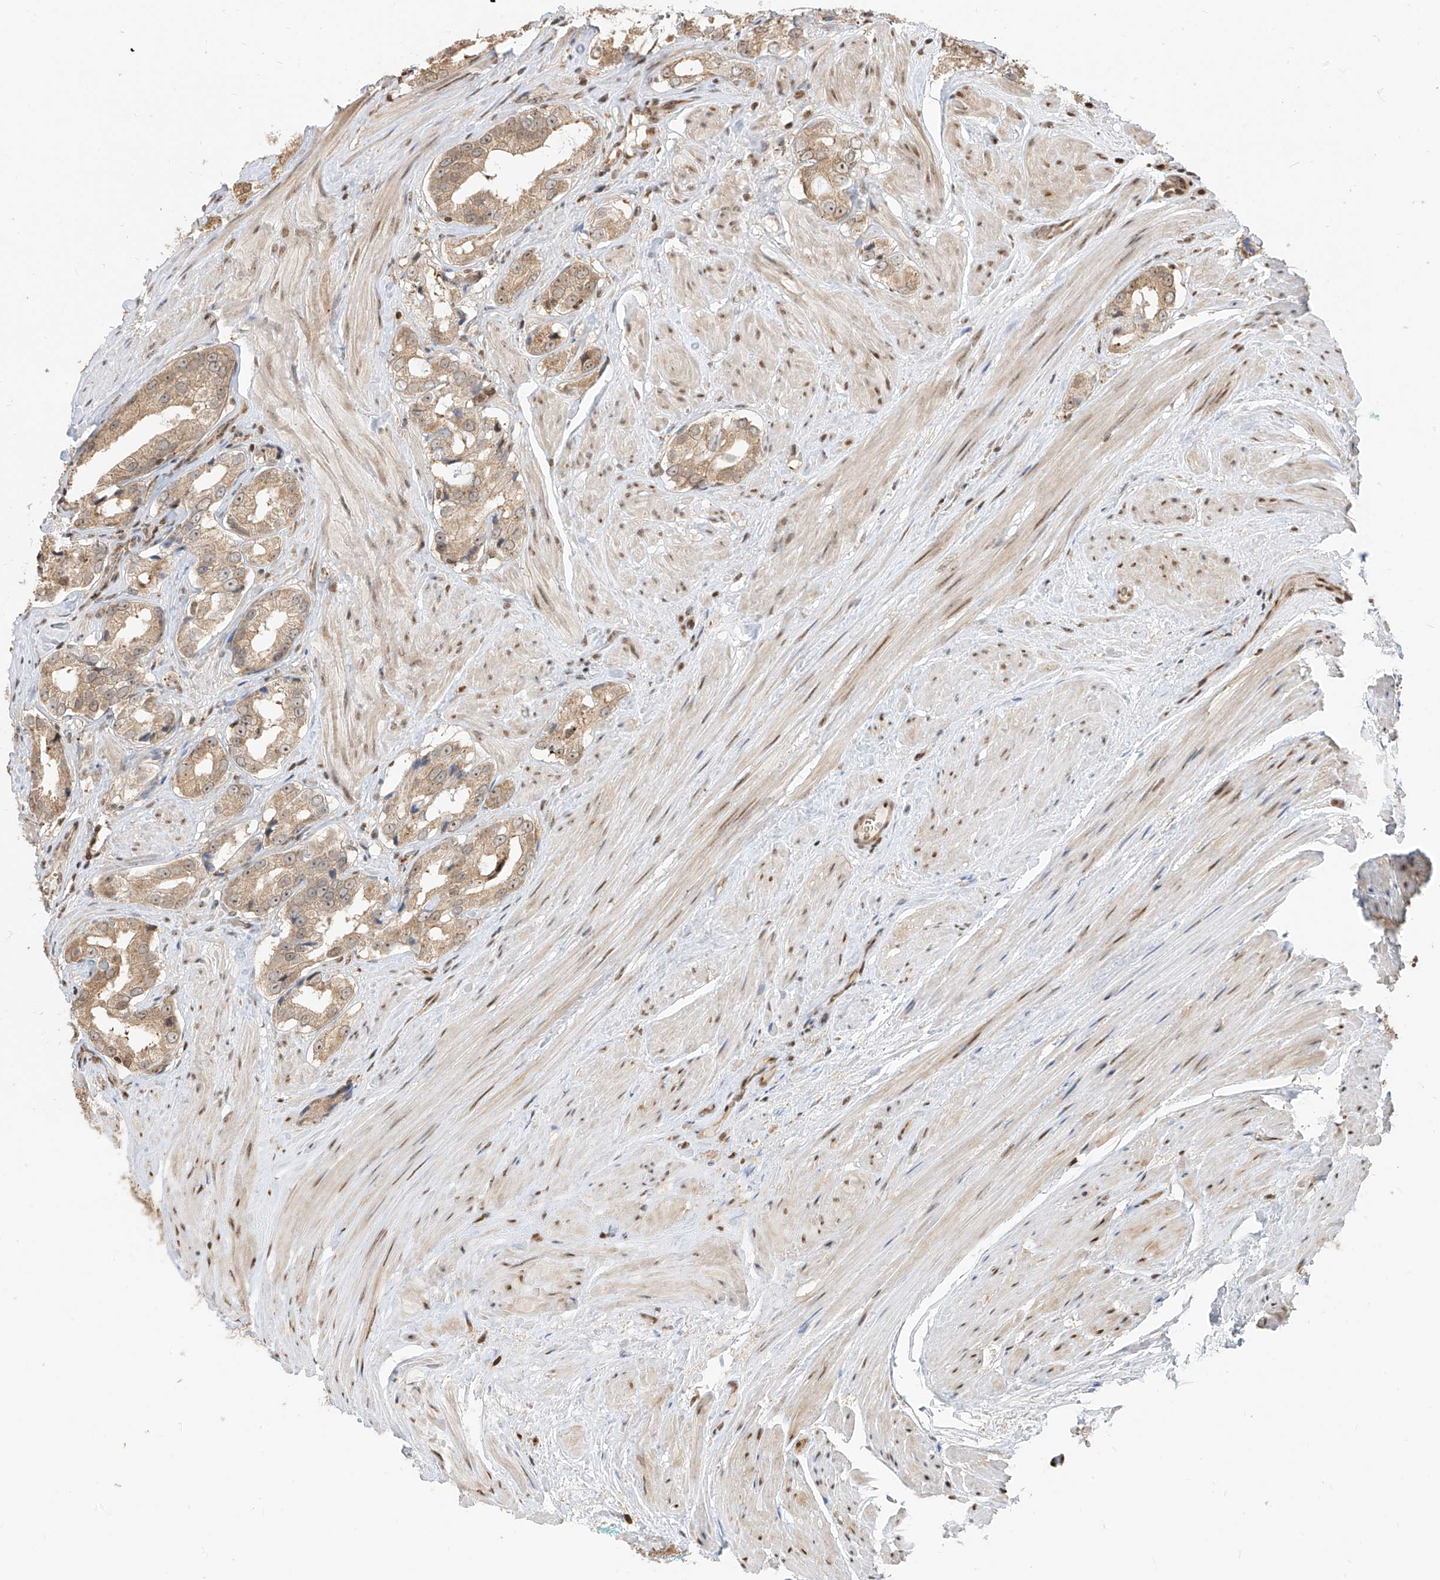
{"staining": {"intensity": "weak", "quantity": ">75%", "location": "cytoplasmic/membranous"}, "tissue": "prostate cancer", "cell_type": "Tumor cells", "image_type": "cancer", "snomed": [{"axis": "morphology", "description": "Adenocarcinoma, Low grade"}, {"axis": "topography", "description": "Prostate"}], "caption": "Immunohistochemical staining of prostate cancer displays weak cytoplasmic/membranous protein positivity in about >75% of tumor cells.", "gene": "VMP1", "patient": {"sex": "male", "age": 54}}